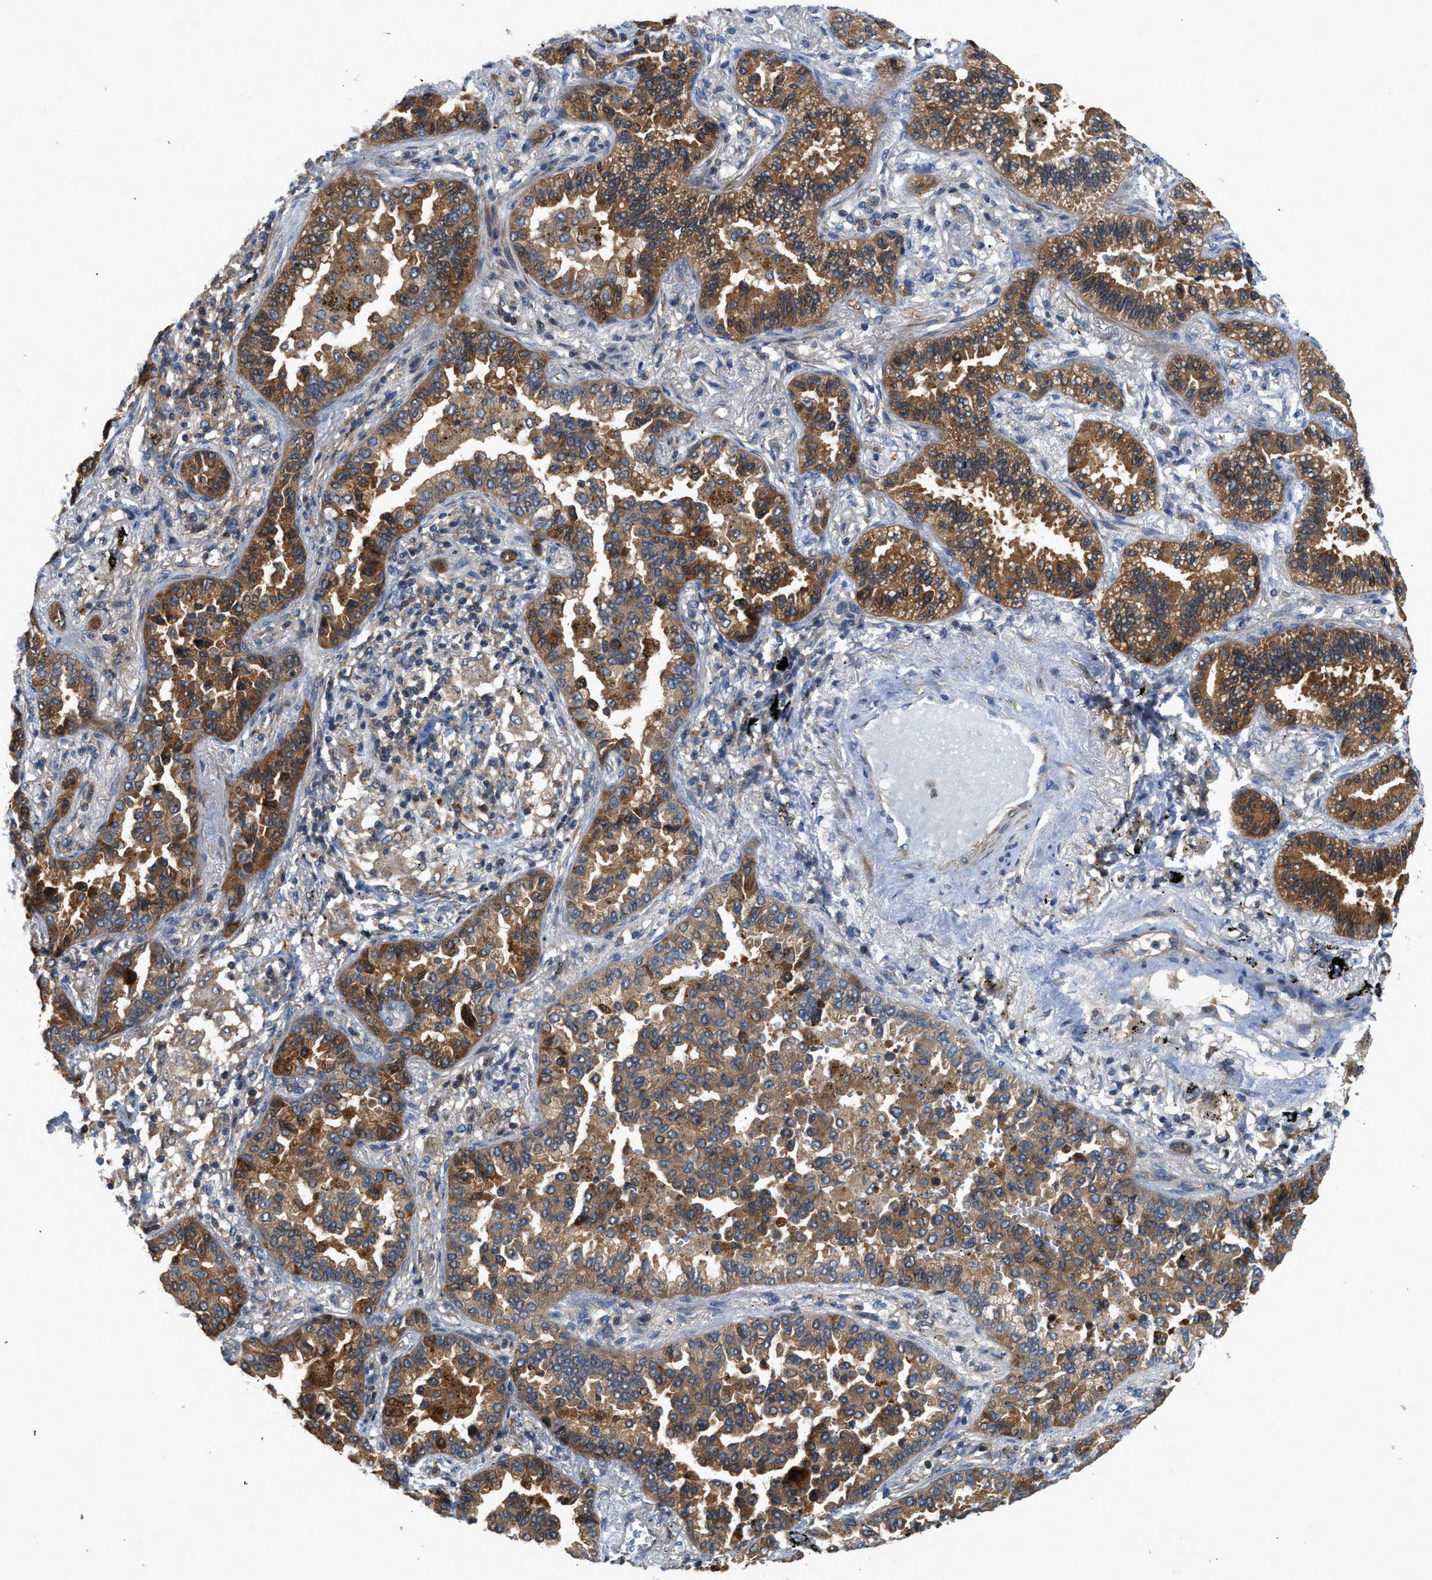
{"staining": {"intensity": "strong", "quantity": ">75%", "location": "cytoplasmic/membranous"}, "tissue": "lung cancer", "cell_type": "Tumor cells", "image_type": "cancer", "snomed": [{"axis": "morphology", "description": "Normal tissue, NOS"}, {"axis": "morphology", "description": "Adenocarcinoma, NOS"}, {"axis": "topography", "description": "Lung"}], "caption": "About >75% of tumor cells in human adenocarcinoma (lung) display strong cytoplasmic/membranous protein staining as visualized by brown immunohistochemical staining.", "gene": "GPR31", "patient": {"sex": "male", "age": 59}}